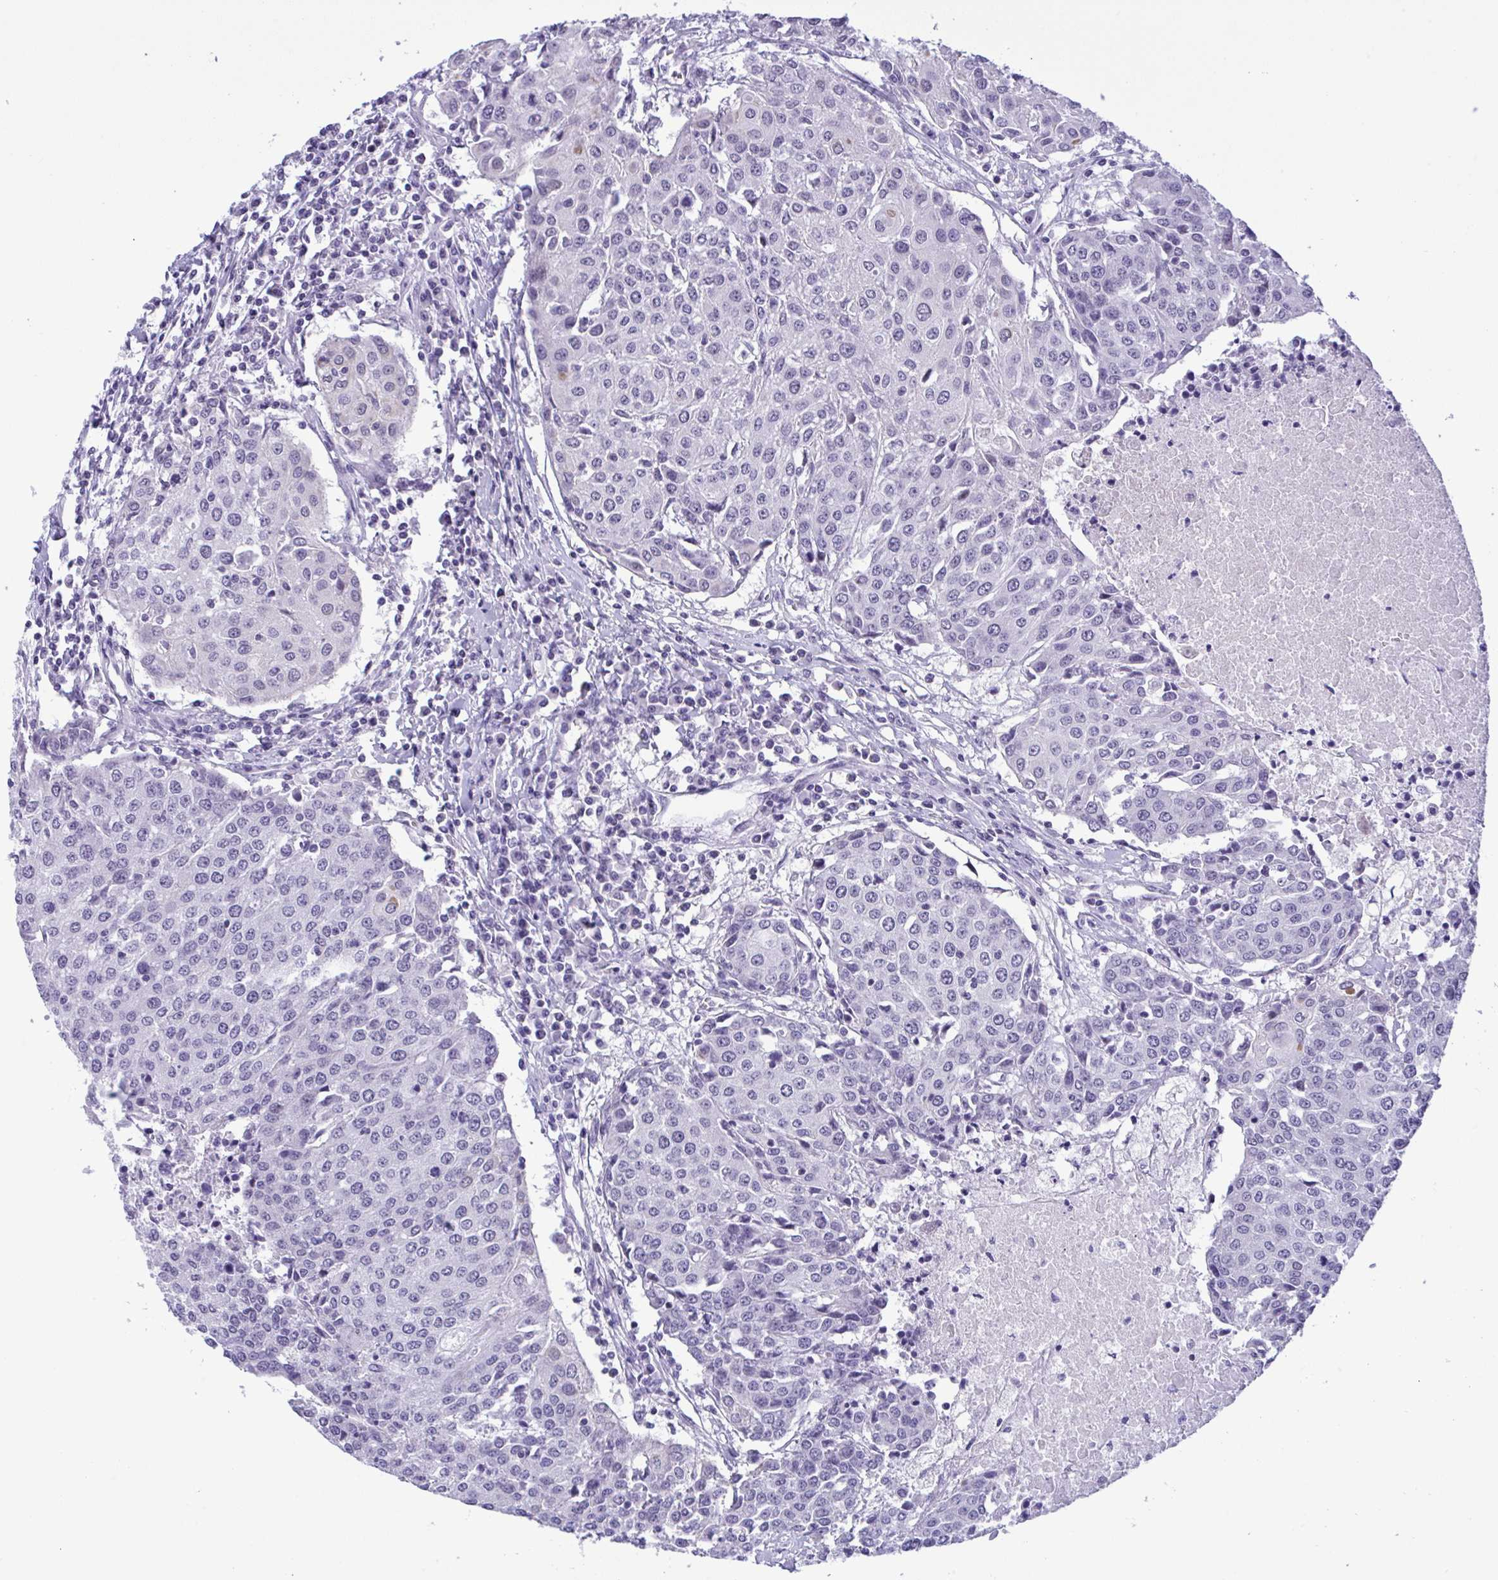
{"staining": {"intensity": "negative", "quantity": "none", "location": "none"}, "tissue": "urothelial cancer", "cell_type": "Tumor cells", "image_type": "cancer", "snomed": [{"axis": "morphology", "description": "Urothelial carcinoma, High grade"}, {"axis": "topography", "description": "Urinary bladder"}], "caption": "An image of human high-grade urothelial carcinoma is negative for staining in tumor cells.", "gene": "YBX2", "patient": {"sex": "female", "age": 85}}